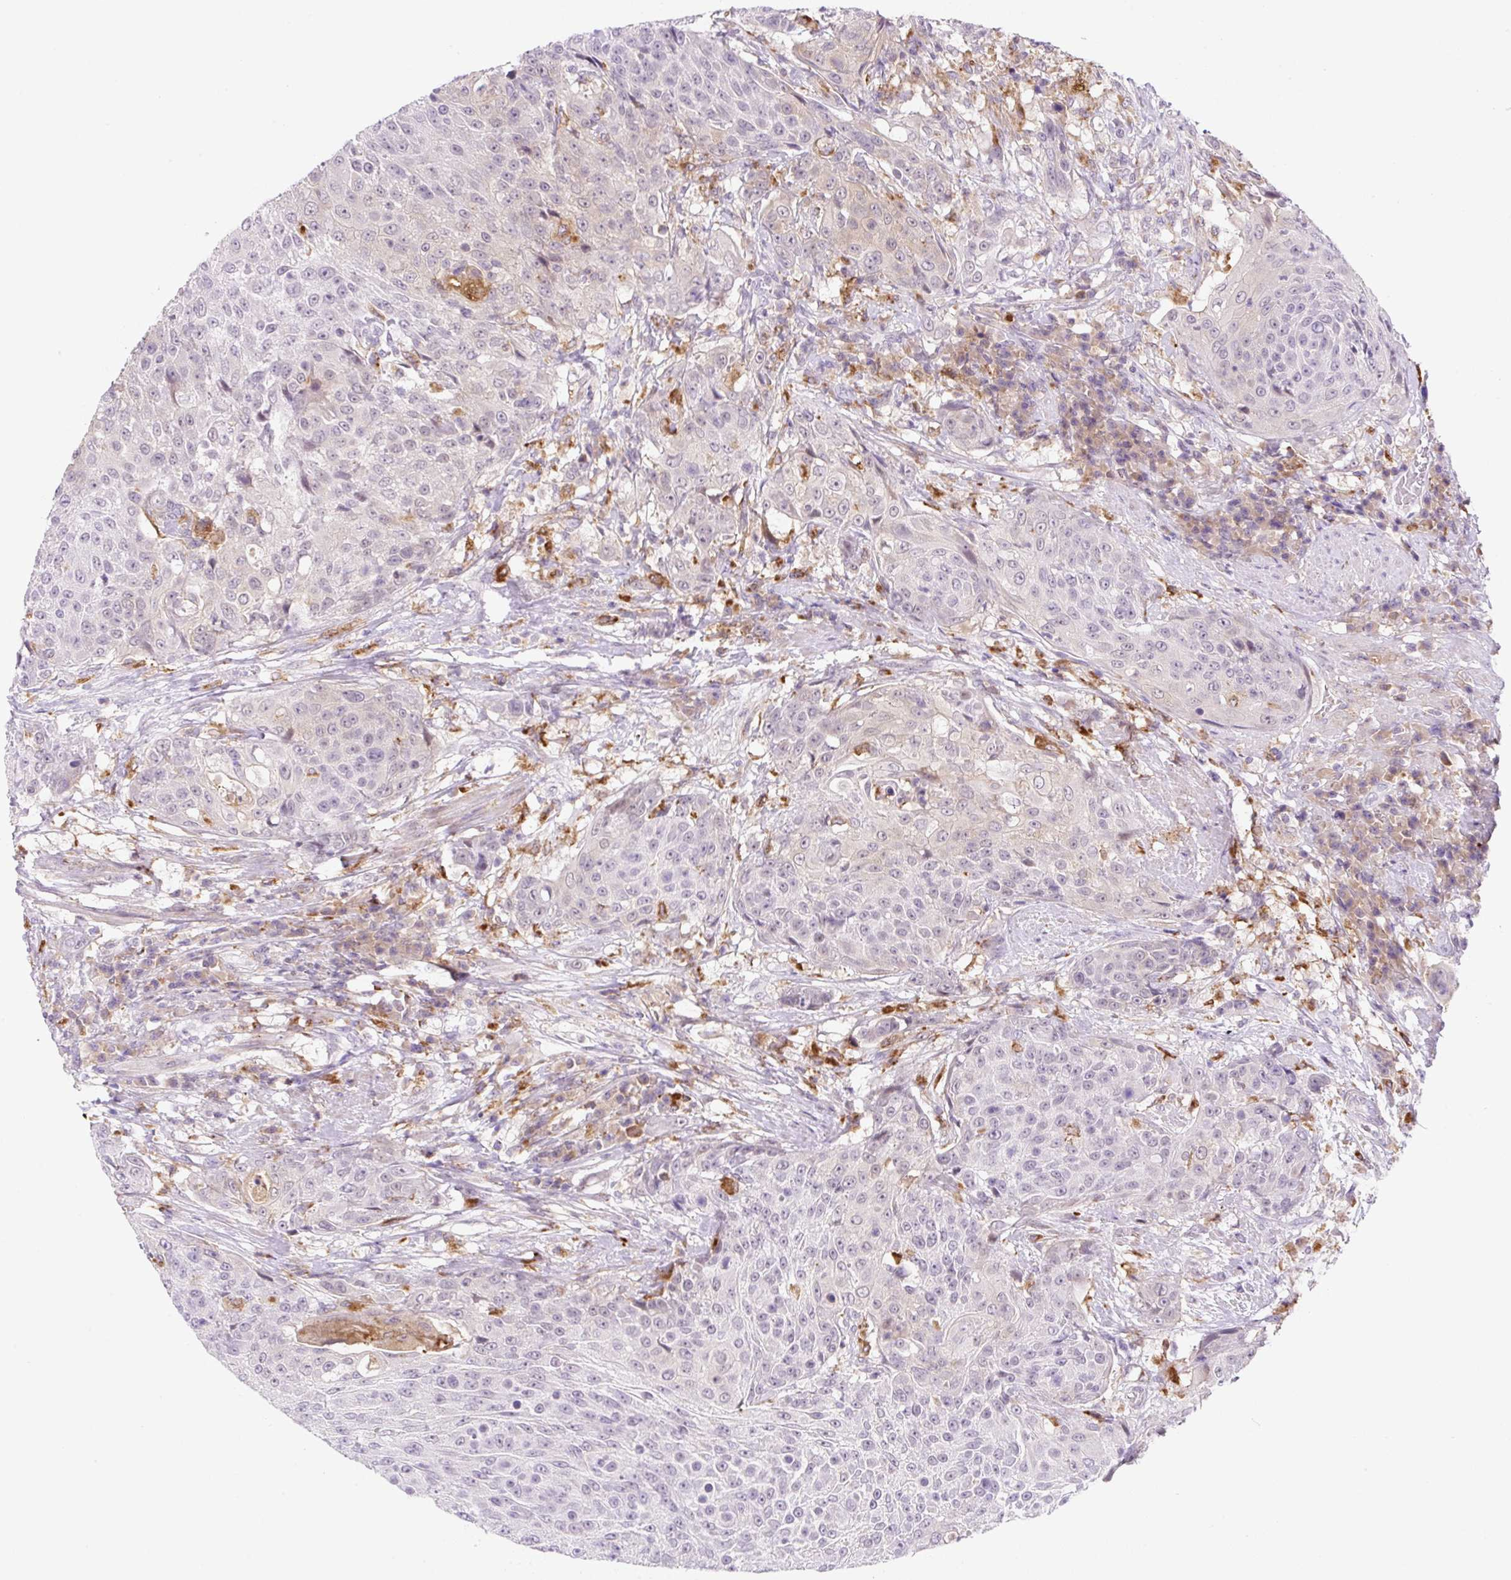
{"staining": {"intensity": "negative", "quantity": "none", "location": "none"}, "tissue": "urothelial cancer", "cell_type": "Tumor cells", "image_type": "cancer", "snomed": [{"axis": "morphology", "description": "Urothelial carcinoma, High grade"}, {"axis": "topography", "description": "Urinary bladder"}], "caption": "The histopathology image displays no staining of tumor cells in urothelial cancer.", "gene": "CEBPZOS", "patient": {"sex": "female", "age": 63}}